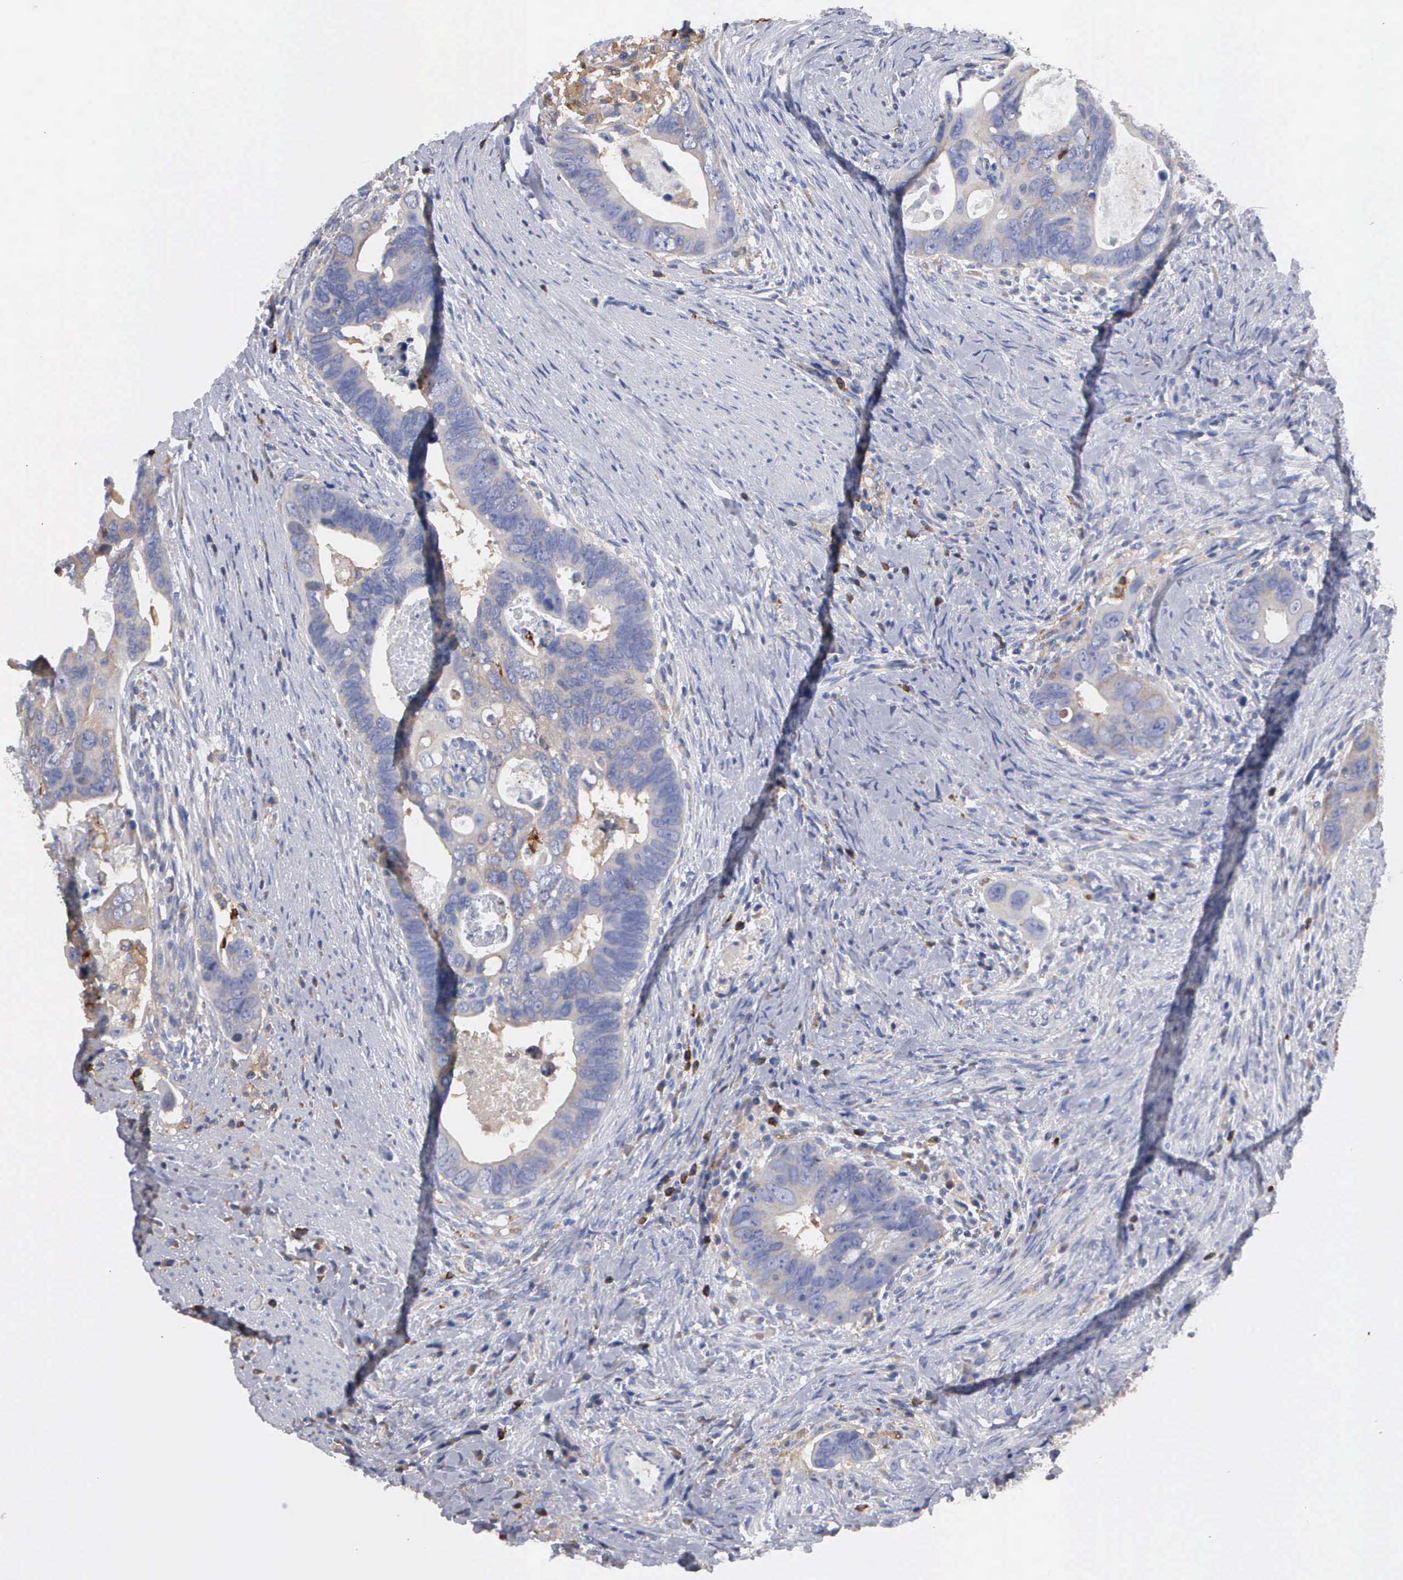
{"staining": {"intensity": "negative", "quantity": "none", "location": "none"}, "tissue": "colorectal cancer", "cell_type": "Tumor cells", "image_type": "cancer", "snomed": [{"axis": "morphology", "description": "Adenocarcinoma, NOS"}, {"axis": "topography", "description": "Rectum"}], "caption": "High magnification brightfield microscopy of colorectal cancer (adenocarcinoma) stained with DAB (3,3'-diaminobenzidine) (brown) and counterstained with hematoxylin (blue): tumor cells show no significant expression.", "gene": "G6PD", "patient": {"sex": "male", "age": 53}}